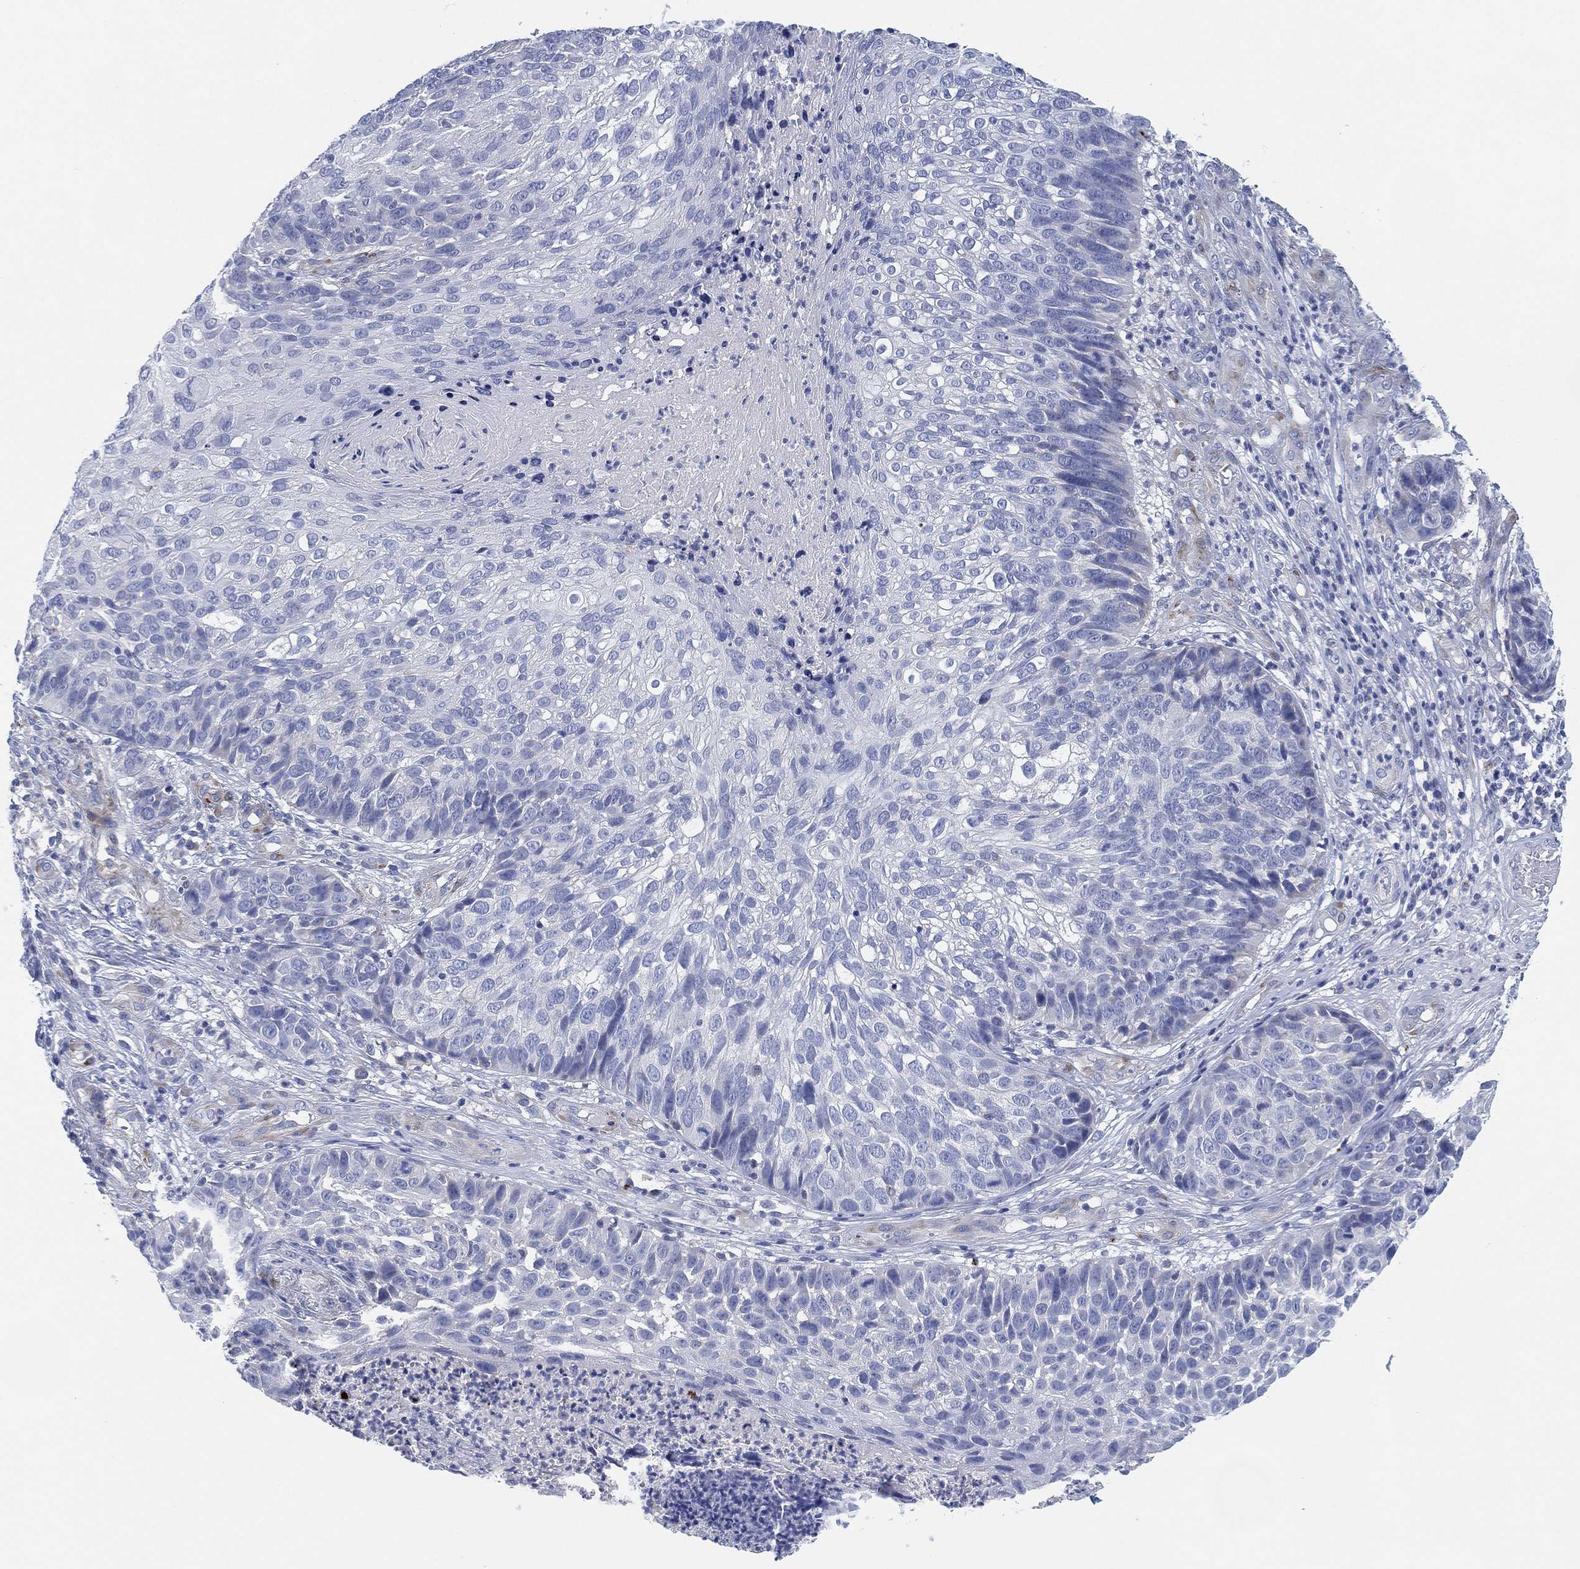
{"staining": {"intensity": "negative", "quantity": "none", "location": "none"}, "tissue": "skin cancer", "cell_type": "Tumor cells", "image_type": "cancer", "snomed": [{"axis": "morphology", "description": "Squamous cell carcinoma, NOS"}, {"axis": "topography", "description": "Skin"}], "caption": "Tumor cells are negative for protein expression in human skin squamous cell carcinoma.", "gene": "ADAD2", "patient": {"sex": "male", "age": 92}}